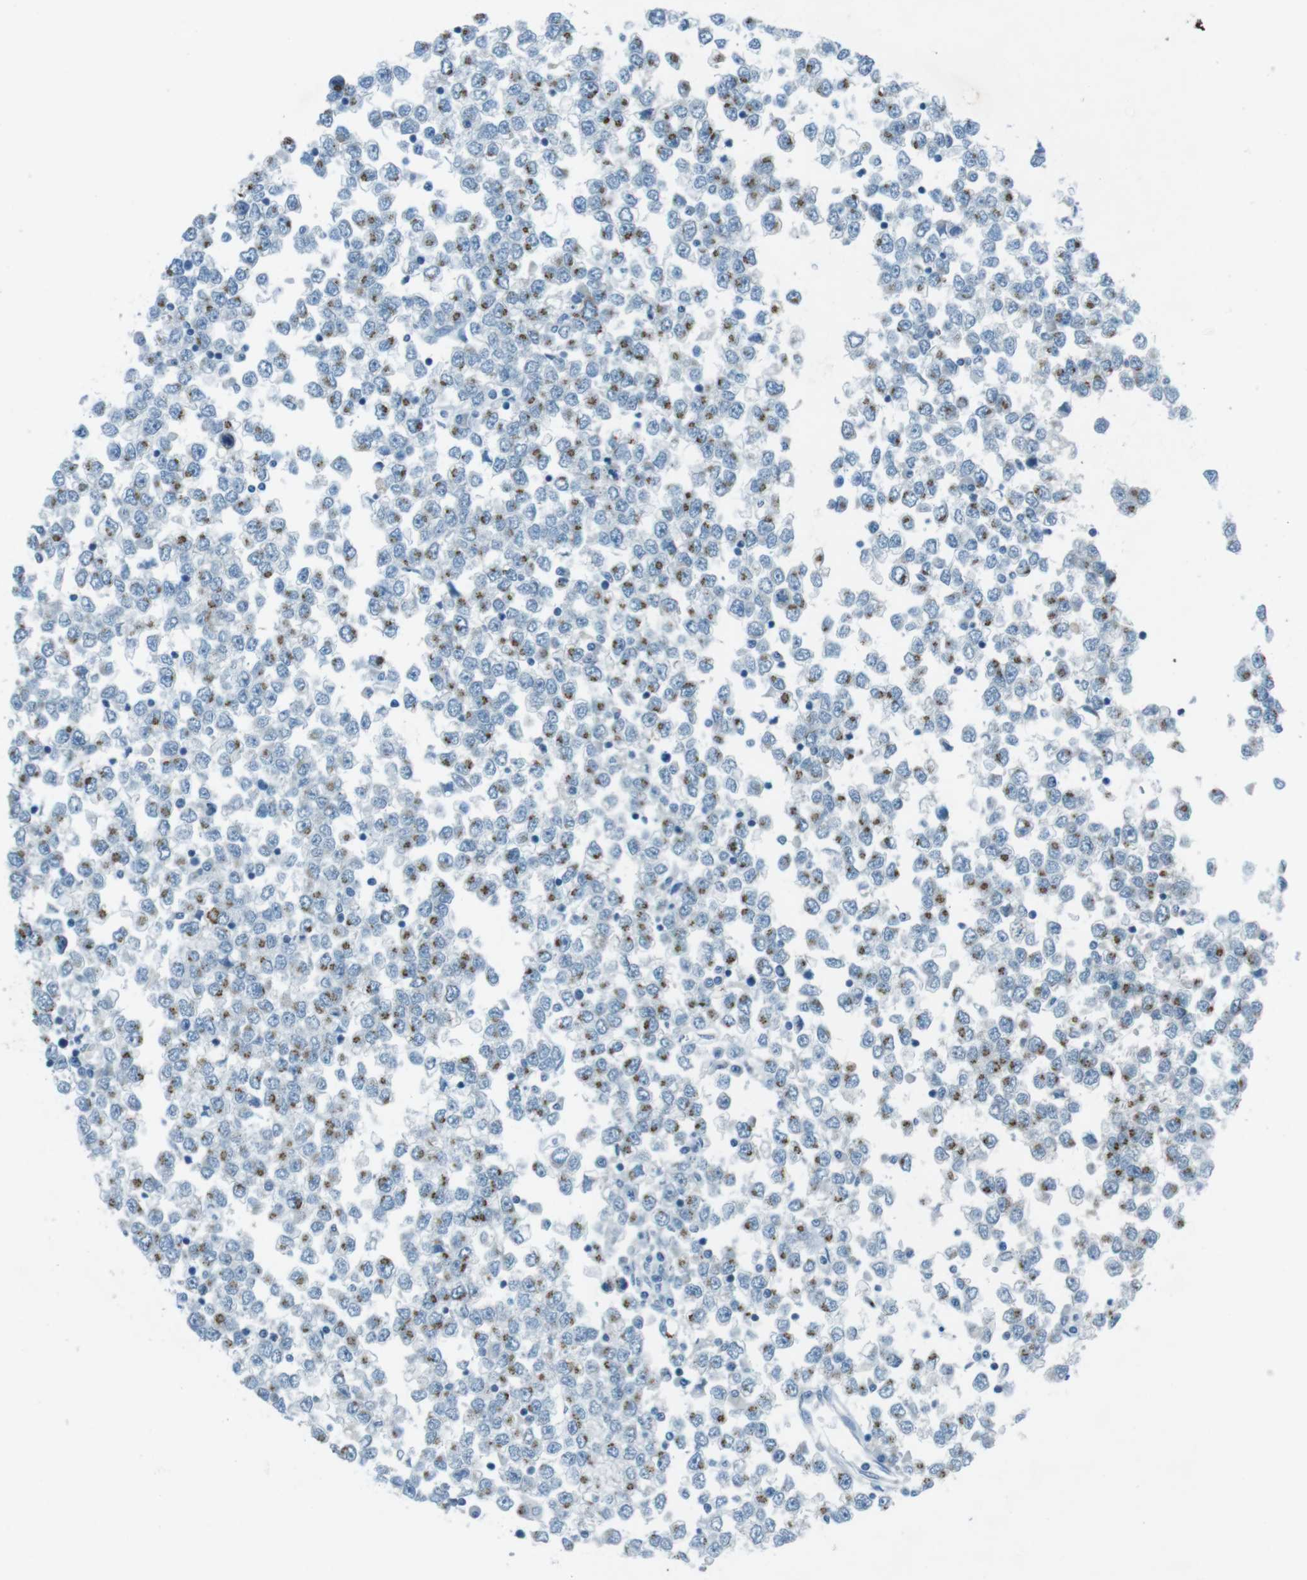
{"staining": {"intensity": "strong", "quantity": "<25%", "location": "cytoplasmic/membranous"}, "tissue": "testis cancer", "cell_type": "Tumor cells", "image_type": "cancer", "snomed": [{"axis": "morphology", "description": "Seminoma, NOS"}, {"axis": "topography", "description": "Testis"}], "caption": "Testis cancer (seminoma) tissue reveals strong cytoplasmic/membranous staining in approximately <25% of tumor cells", "gene": "TXNDC15", "patient": {"sex": "male", "age": 65}}